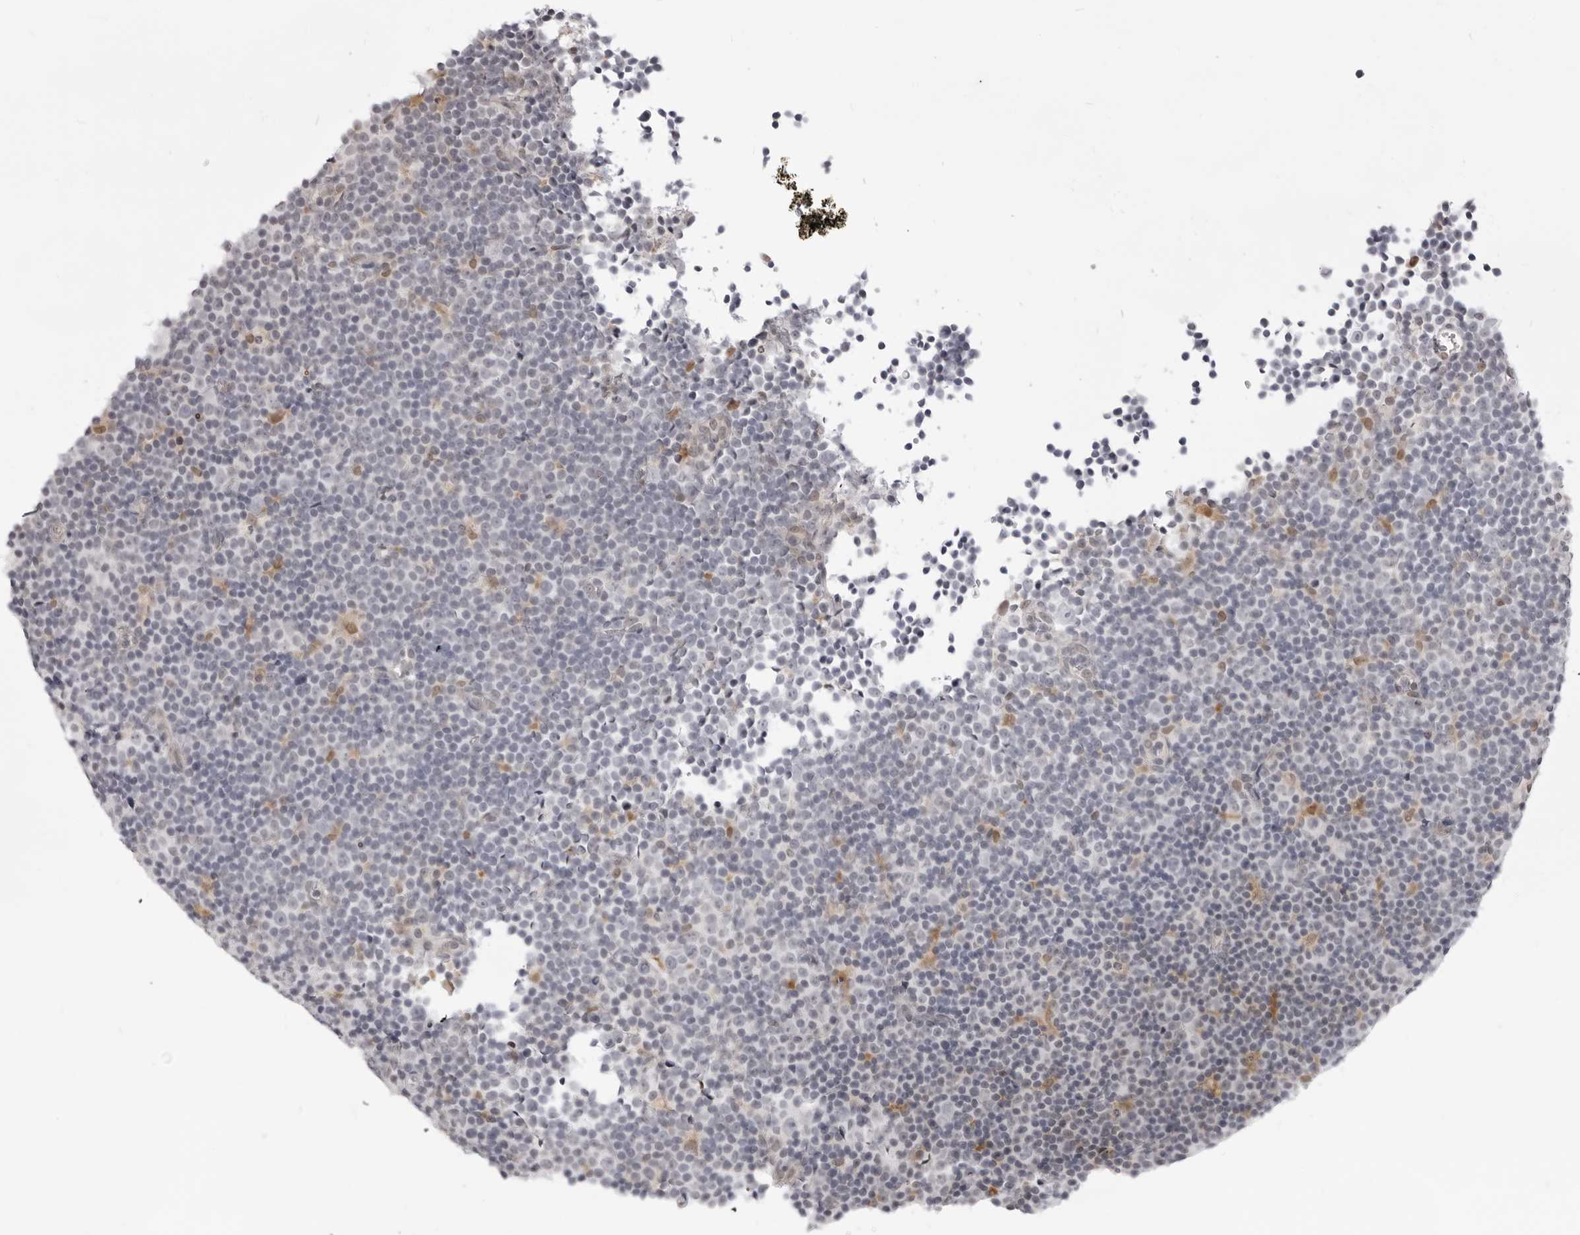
{"staining": {"intensity": "negative", "quantity": "none", "location": "none"}, "tissue": "lymphoma", "cell_type": "Tumor cells", "image_type": "cancer", "snomed": [{"axis": "morphology", "description": "Malignant lymphoma, non-Hodgkin's type, Low grade"}, {"axis": "topography", "description": "Lymph node"}], "caption": "An image of human lymphoma is negative for staining in tumor cells.", "gene": "SRGAP2", "patient": {"sex": "female", "age": 67}}